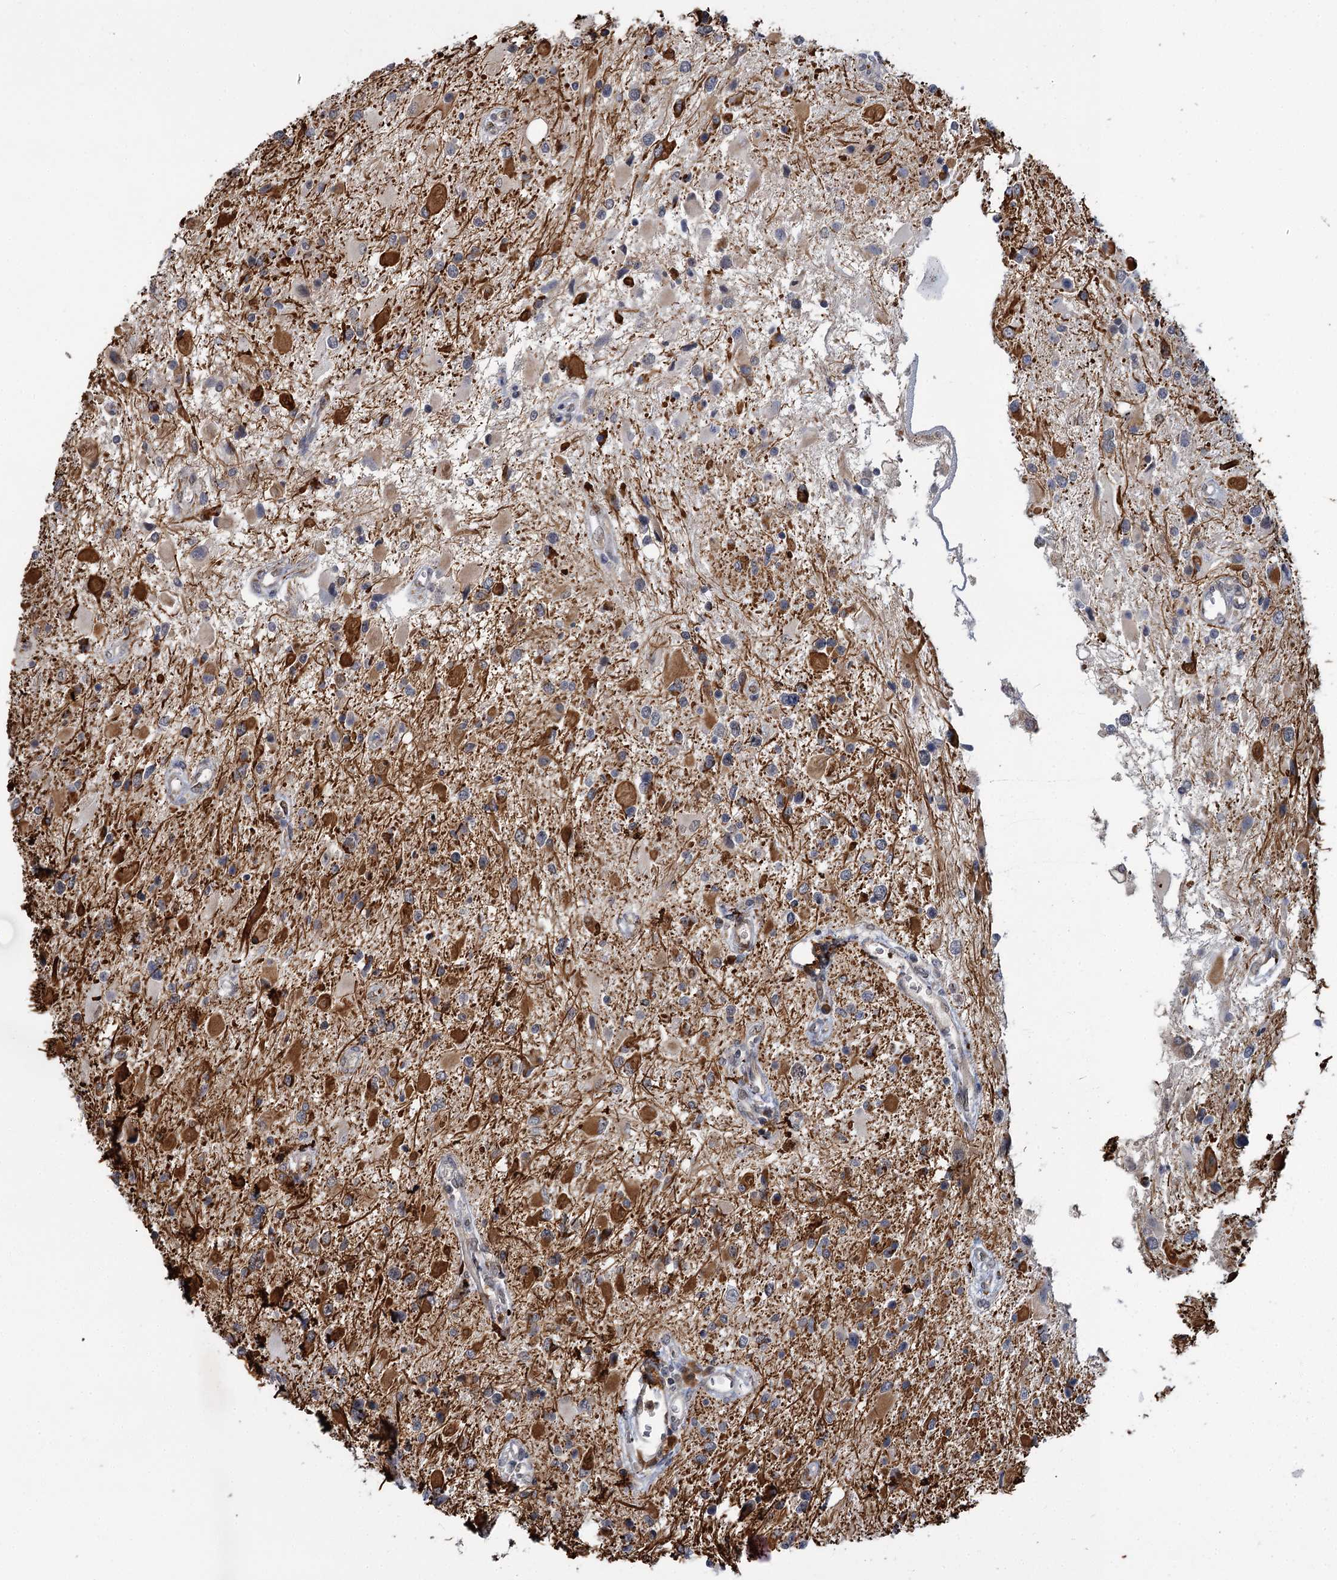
{"staining": {"intensity": "strong", "quantity": "<25%", "location": "cytoplasmic/membranous"}, "tissue": "glioma", "cell_type": "Tumor cells", "image_type": "cancer", "snomed": [{"axis": "morphology", "description": "Glioma, malignant, High grade"}, {"axis": "topography", "description": "Brain"}], "caption": "Immunohistochemistry photomicrograph of neoplastic tissue: human glioma stained using immunohistochemistry shows medium levels of strong protein expression localized specifically in the cytoplasmic/membranous of tumor cells, appearing as a cytoplasmic/membranous brown color.", "gene": "APBA2", "patient": {"sex": "male", "age": 53}}